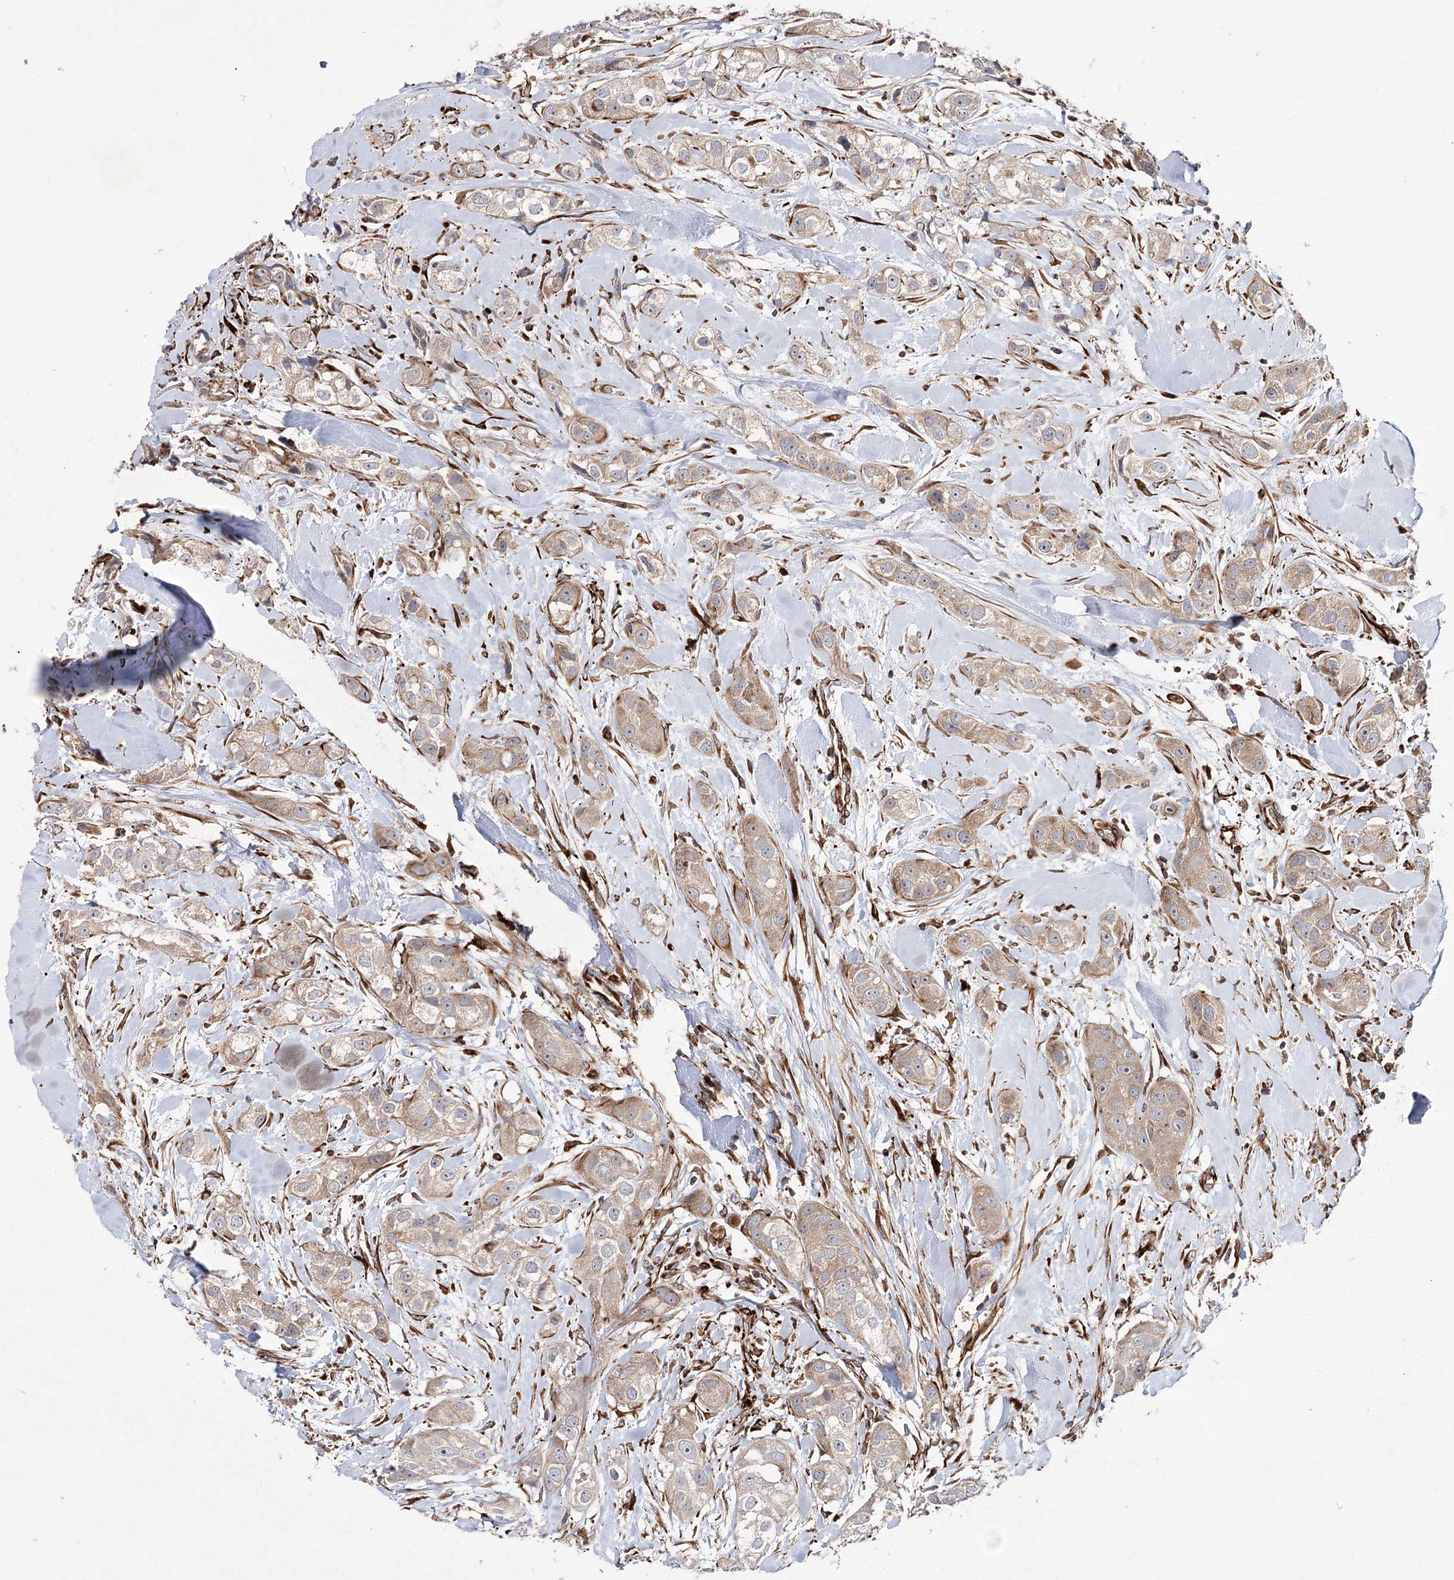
{"staining": {"intensity": "weak", "quantity": "<25%", "location": "cytoplasmic/membranous"}, "tissue": "head and neck cancer", "cell_type": "Tumor cells", "image_type": "cancer", "snomed": [{"axis": "morphology", "description": "Normal tissue, NOS"}, {"axis": "morphology", "description": "Squamous cell carcinoma, NOS"}, {"axis": "topography", "description": "Skeletal muscle"}, {"axis": "topography", "description": "Head-Neck"}], "caption": "Head and neck squamous cell carcinoma was stained to show a protein in brown. There is no significant positivity in tumor cells. (DAB (3,3'-diaminobenzidine) immunohistochemistry, high magnification).", "gene": "DPEP2", "patient": {"sex": "male", "age": 51}}